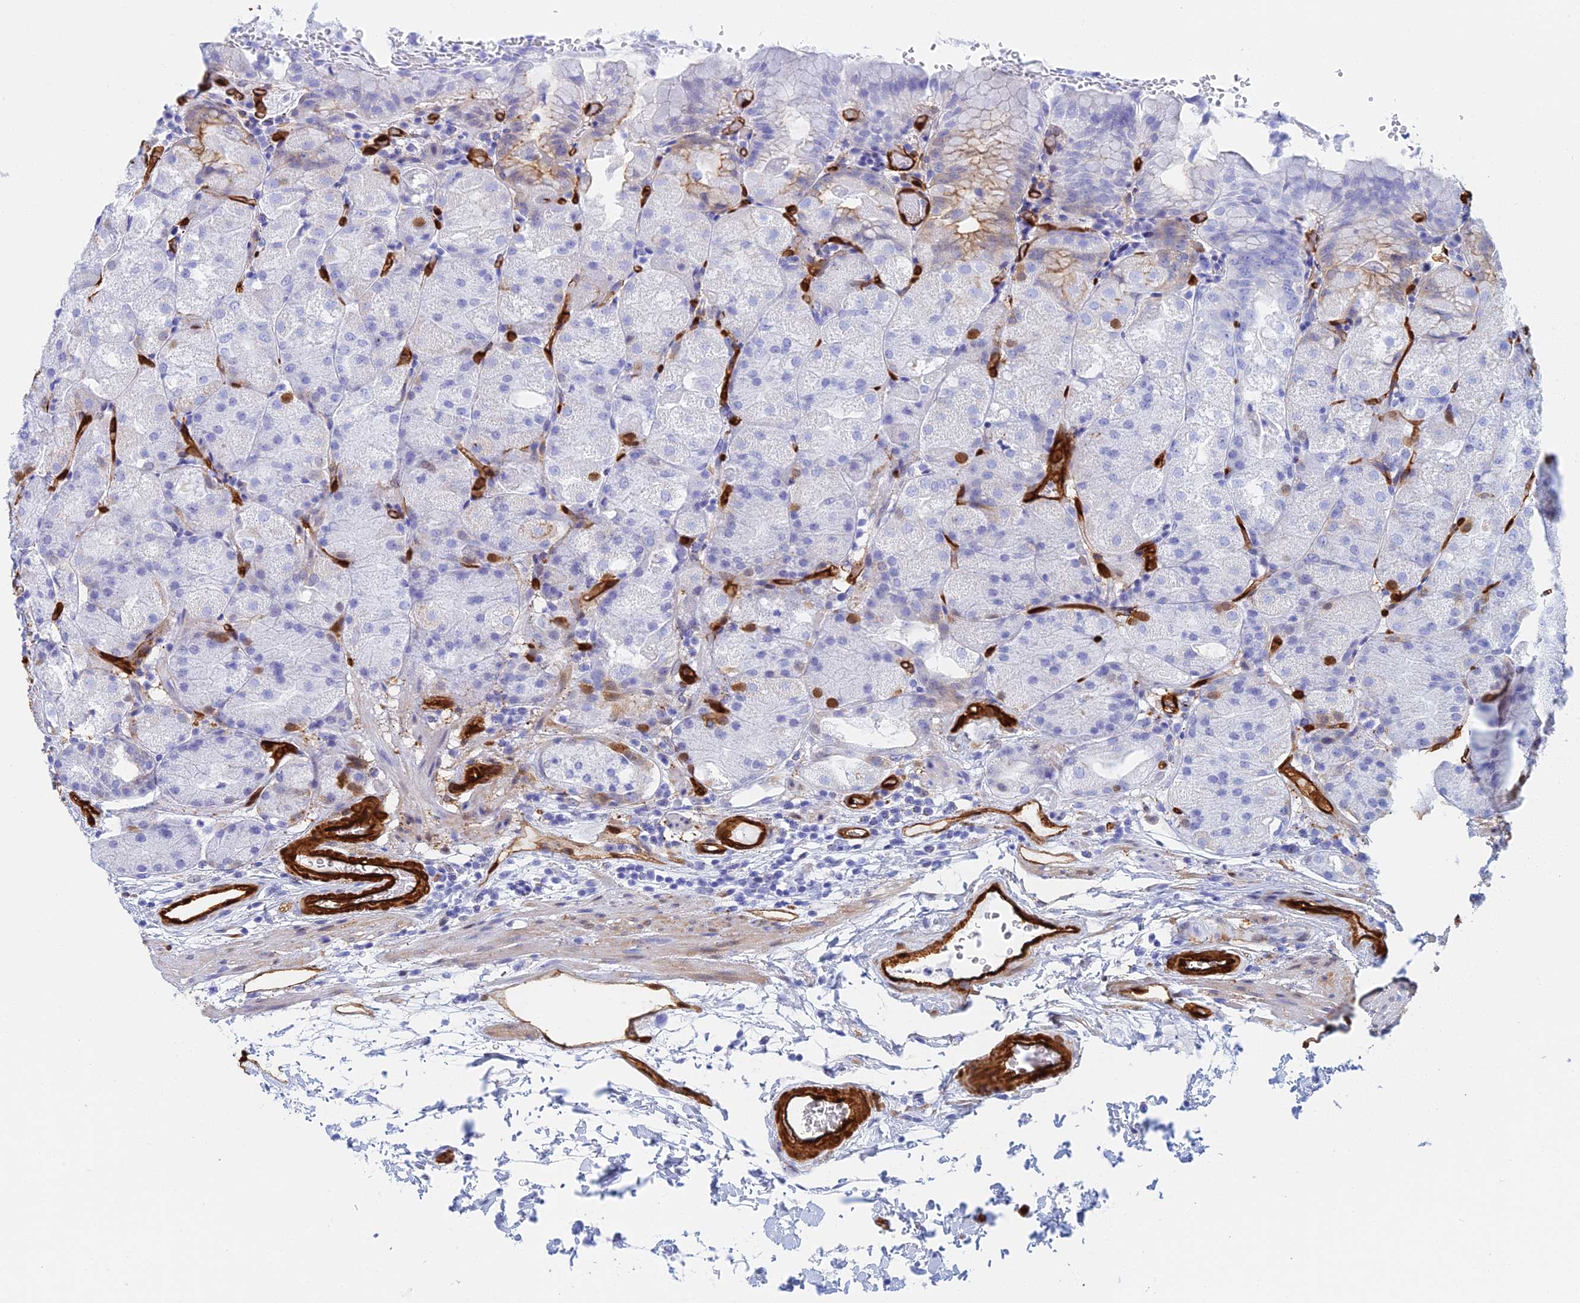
{"staining": {"intensity": "weak", "quantity": "<25%", "location": "cytoplasmic/membranous"}, "tissue": "stomach", "cell_type": "Glandular cells", "image_type": "normal", "snomed": [{"axis": "morphology", "description": "Normal tissue, NOS"}, {"axis": "topography", "description": "Stomach, upper"}, {"axis": "topography", "description": "Stomach, lower"}], "caption": "This micrograph is of unremarkable stomach stained with immunohistochemistry to label a protein in brown with the nuclei are counter-stained blue. There is no staining in glandular cells. (Stains: DAB IHC with hematoxylin counter stain, Microscopy: brightfield microscopy at high magnification).", "gene": "CRIP2", "patient": {"sex": "male", "age": 62}}